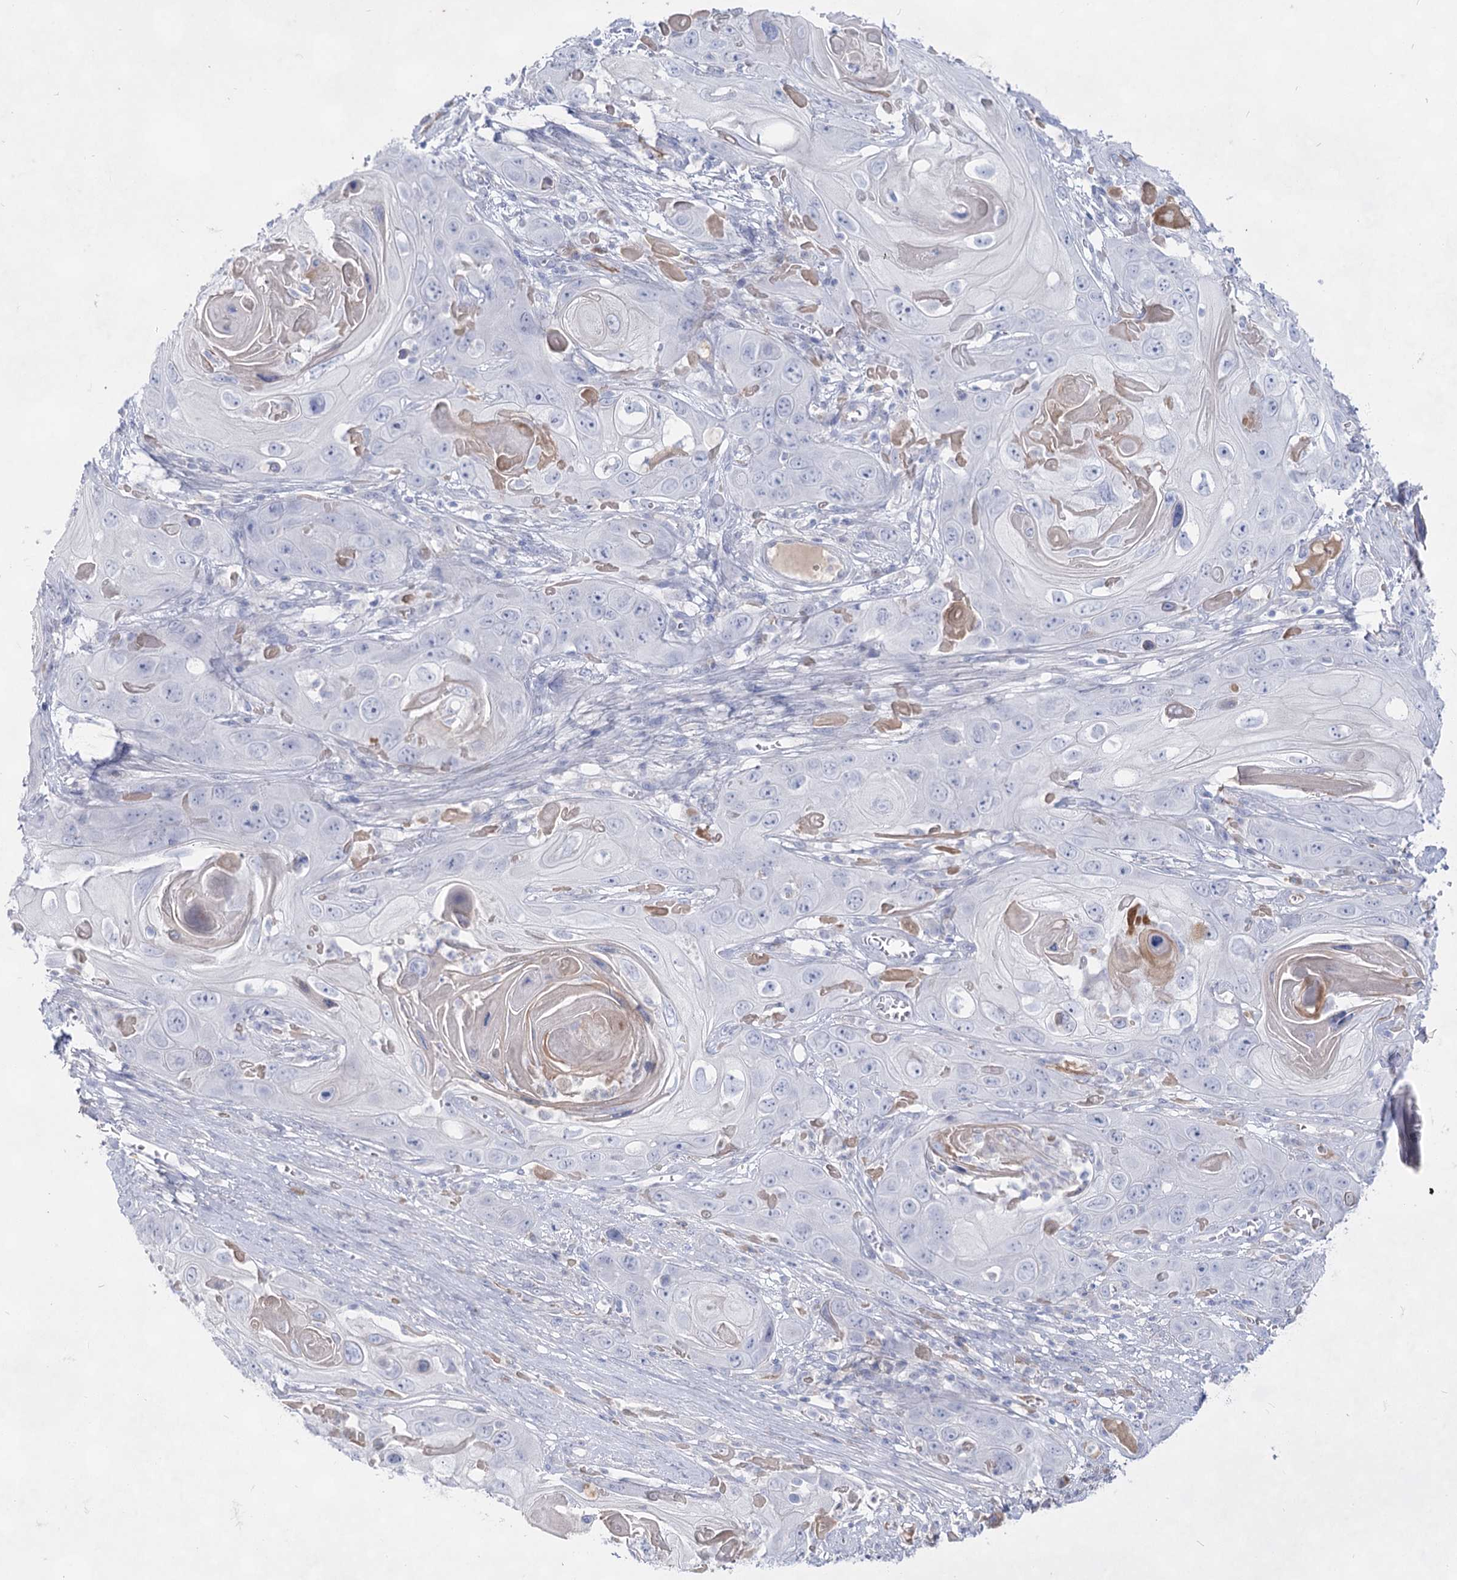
{"staining": {"intensity": "negative", "quantity": "none", "location": "none"}, "tissue": "skin cancer", "cell_type": "Tumor cells", "image_type": "cancer", "snomed": [{"axis": "morphology", "description": "Squamous cell carcinoma, NOS"}, {"axis": "topography", "description": "Skin"}], "caption": "Tumor cells are negative for brown protein staining in skin cancer (squamous cell carcinoma).", "gene": "ACRV1", "patient": {"sex": "male", "age": 55}}